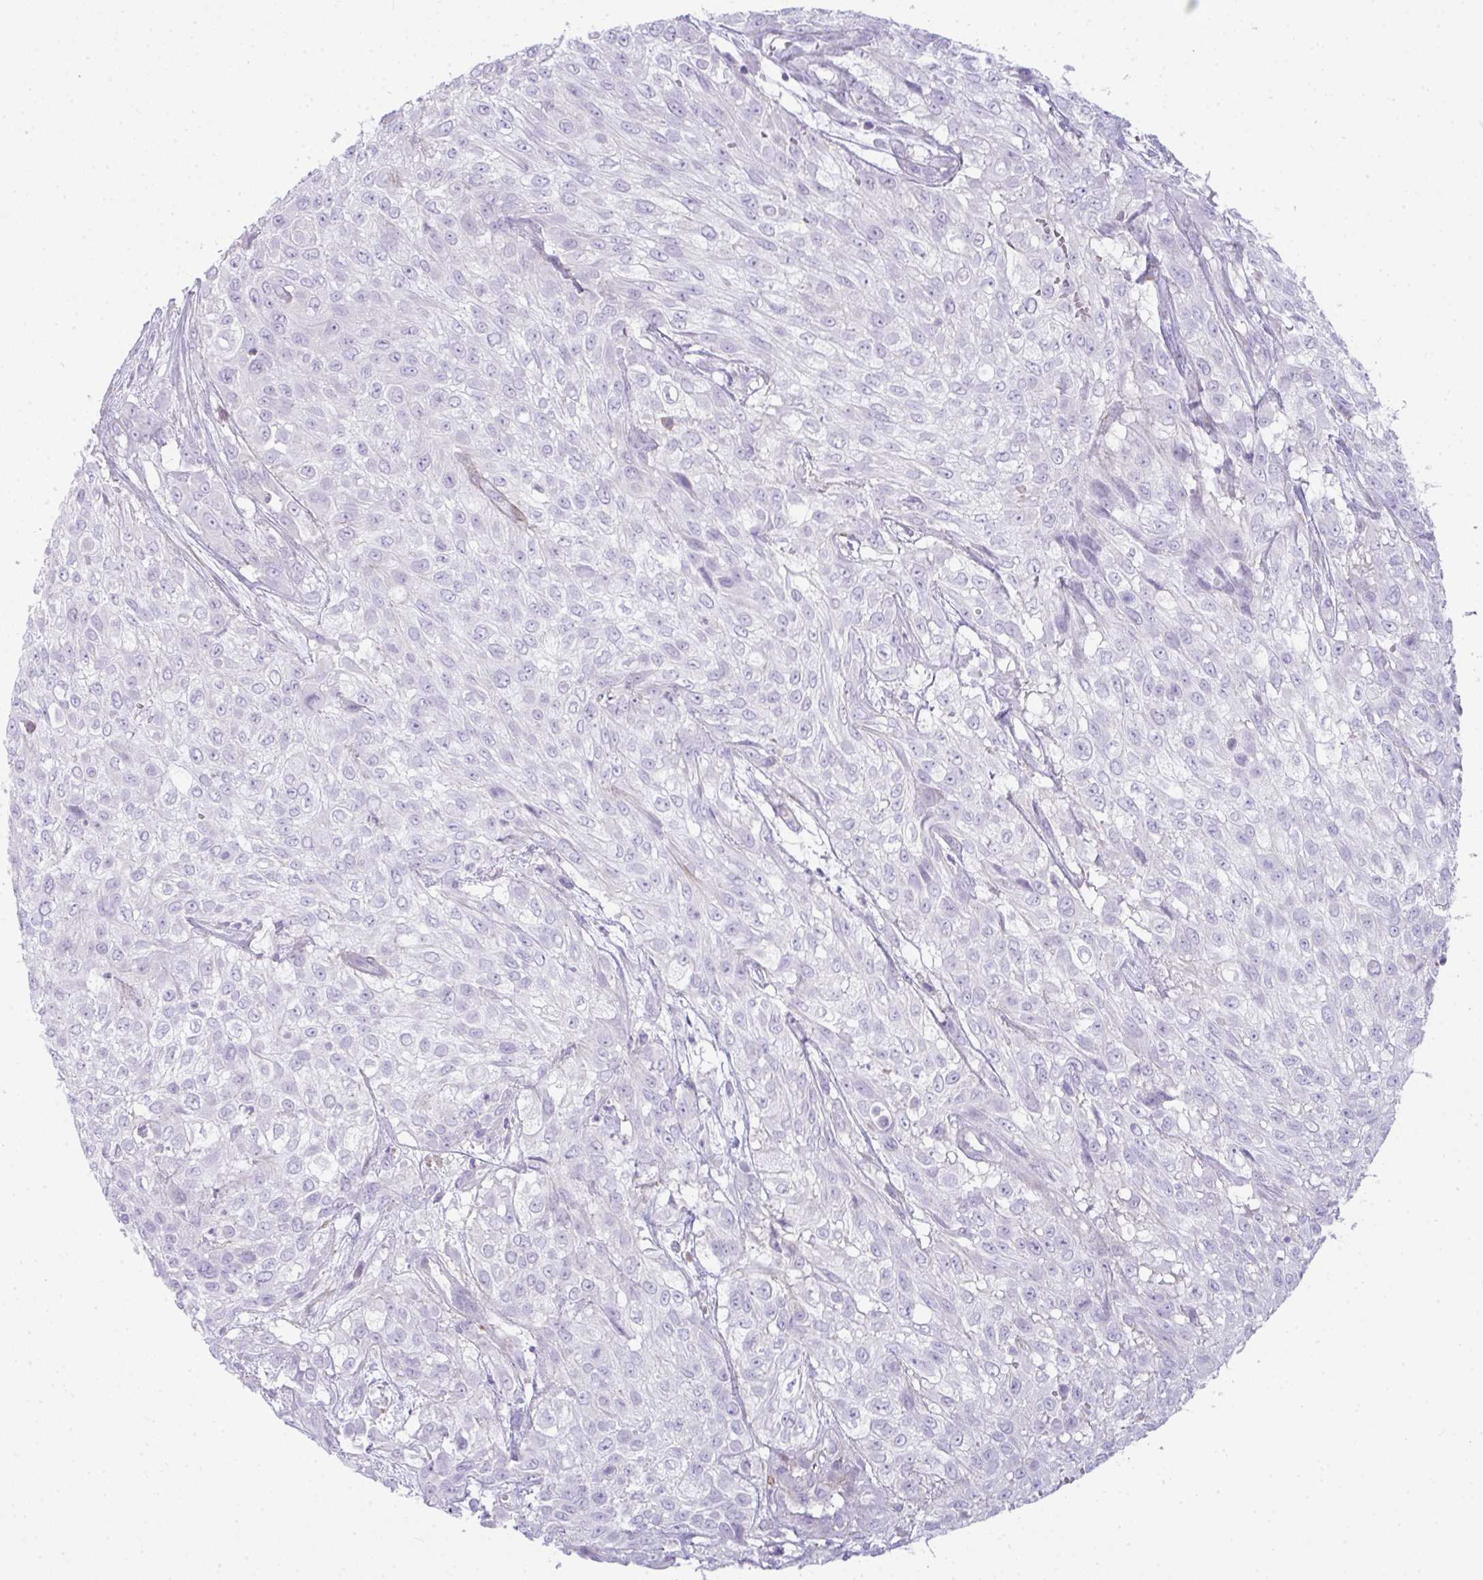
{"staining": {"intensity": "negative", "quantity": "none", "location": "none"}, "tissue": "urothelial cancer", "cell_type": "Tumor cells", "image_type": "cancer", "snomed": [{"axis": "morphology", "description": "Urothelial carcinoma, High grade"}, {"axis": "topography", "description": "Urinary bladder"}], "caption": "The histopathology image shows no significant expression in tumor cells of urothelial cancer.", "gene": "CDRT15", "patient": {"sex": "male", "age": 57}}